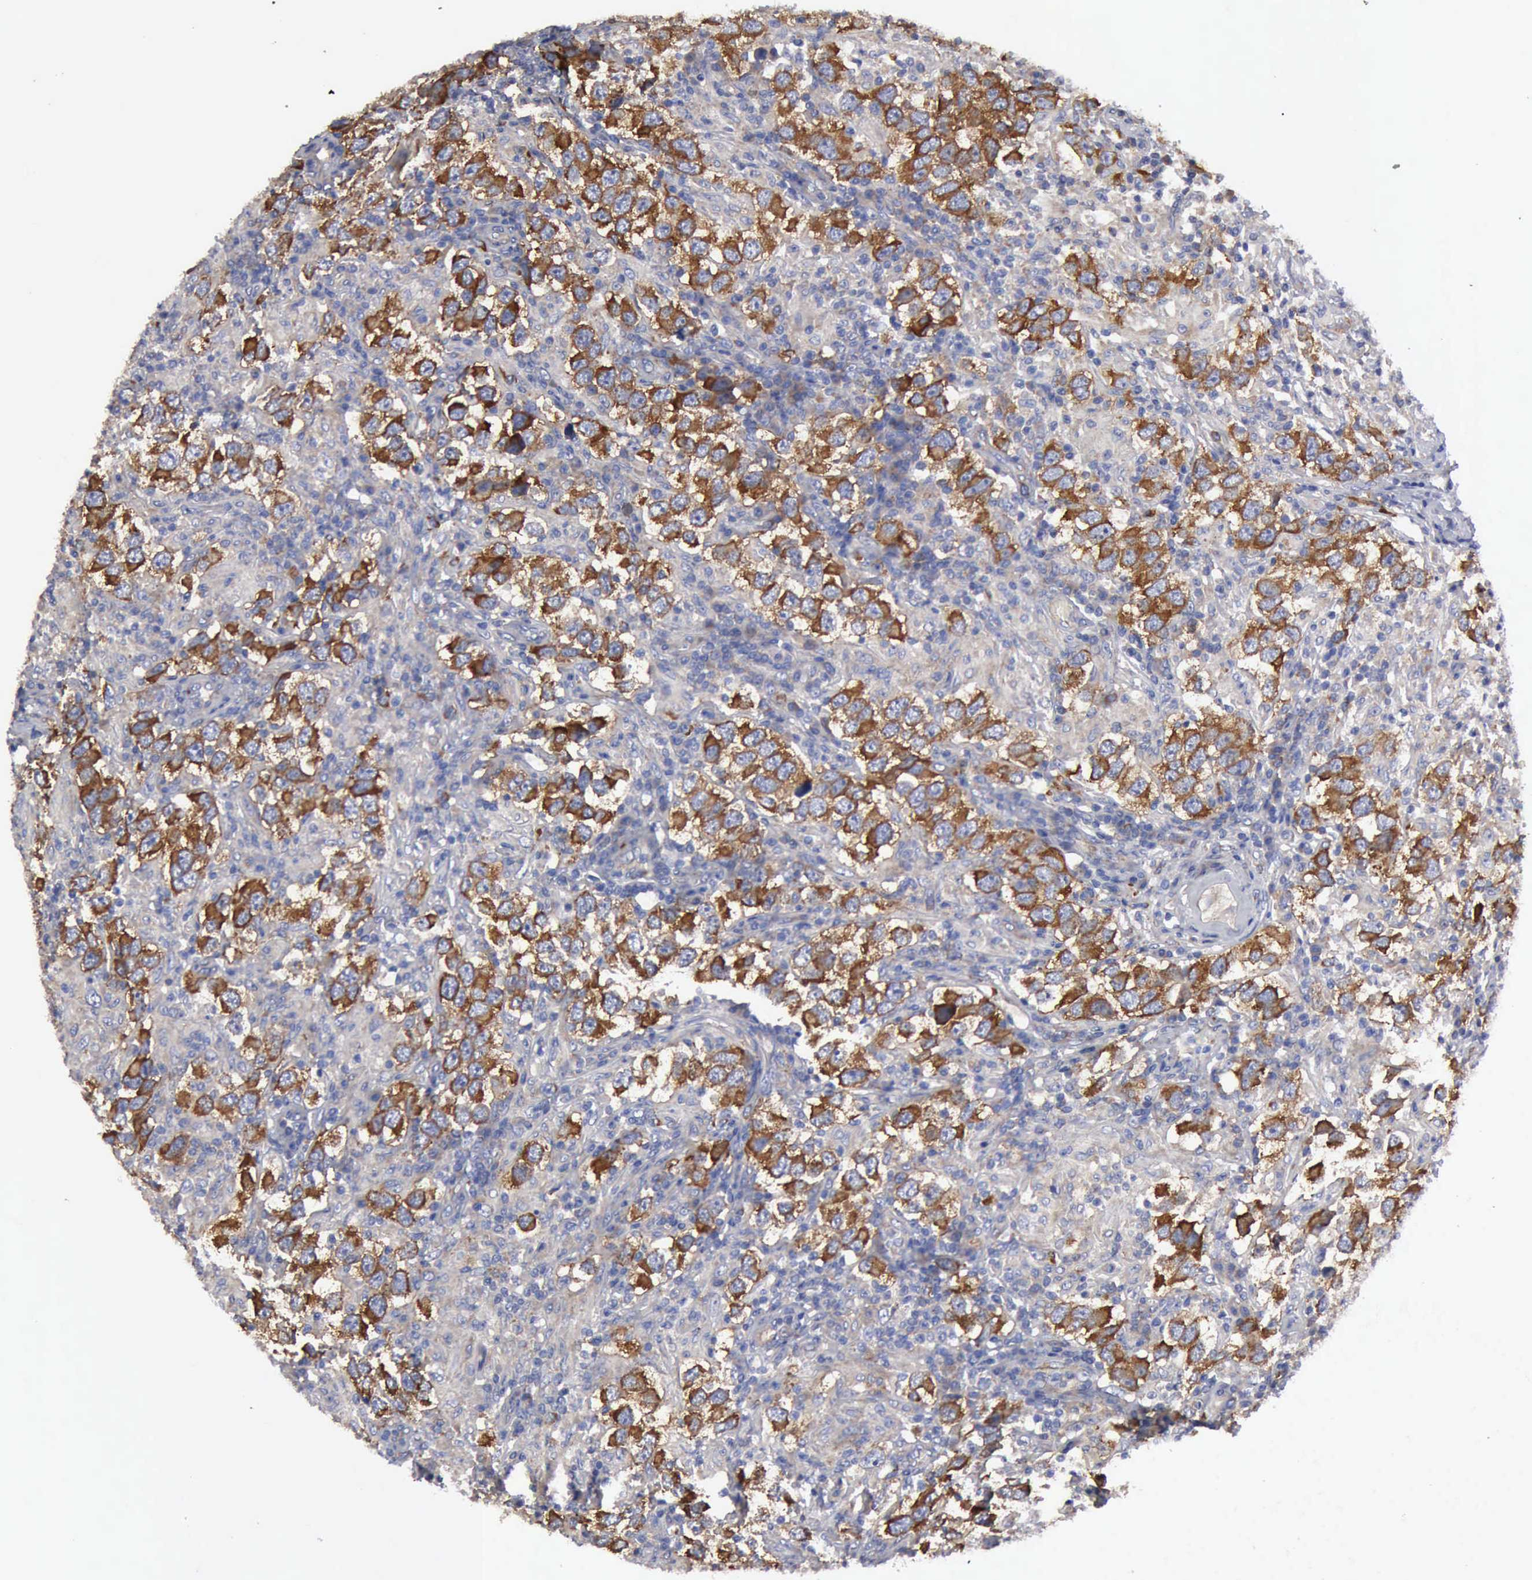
{"staining": {"intensity": "strong", "quantity": ">75%", "location": "cytoplasmic/membranous"}, "tissue": "testis cancer", "cell_type": "Tumor cells", "image_type": "cancer", "snomed": [{"axis": "morphology", "description": "Carcinoma, Embryonal, NOS"}, {"axis": "topography", "description": "Testis"}], "caption": "A high-resolution photomicrograph shows immunohistochemistry staining of testis cancer, which demonstrates strong cytoplasmic/membranous staining in about >75% of tumor cells.", "gene": "TXLNG", "patient": {"sex": "male", "age": 21}}